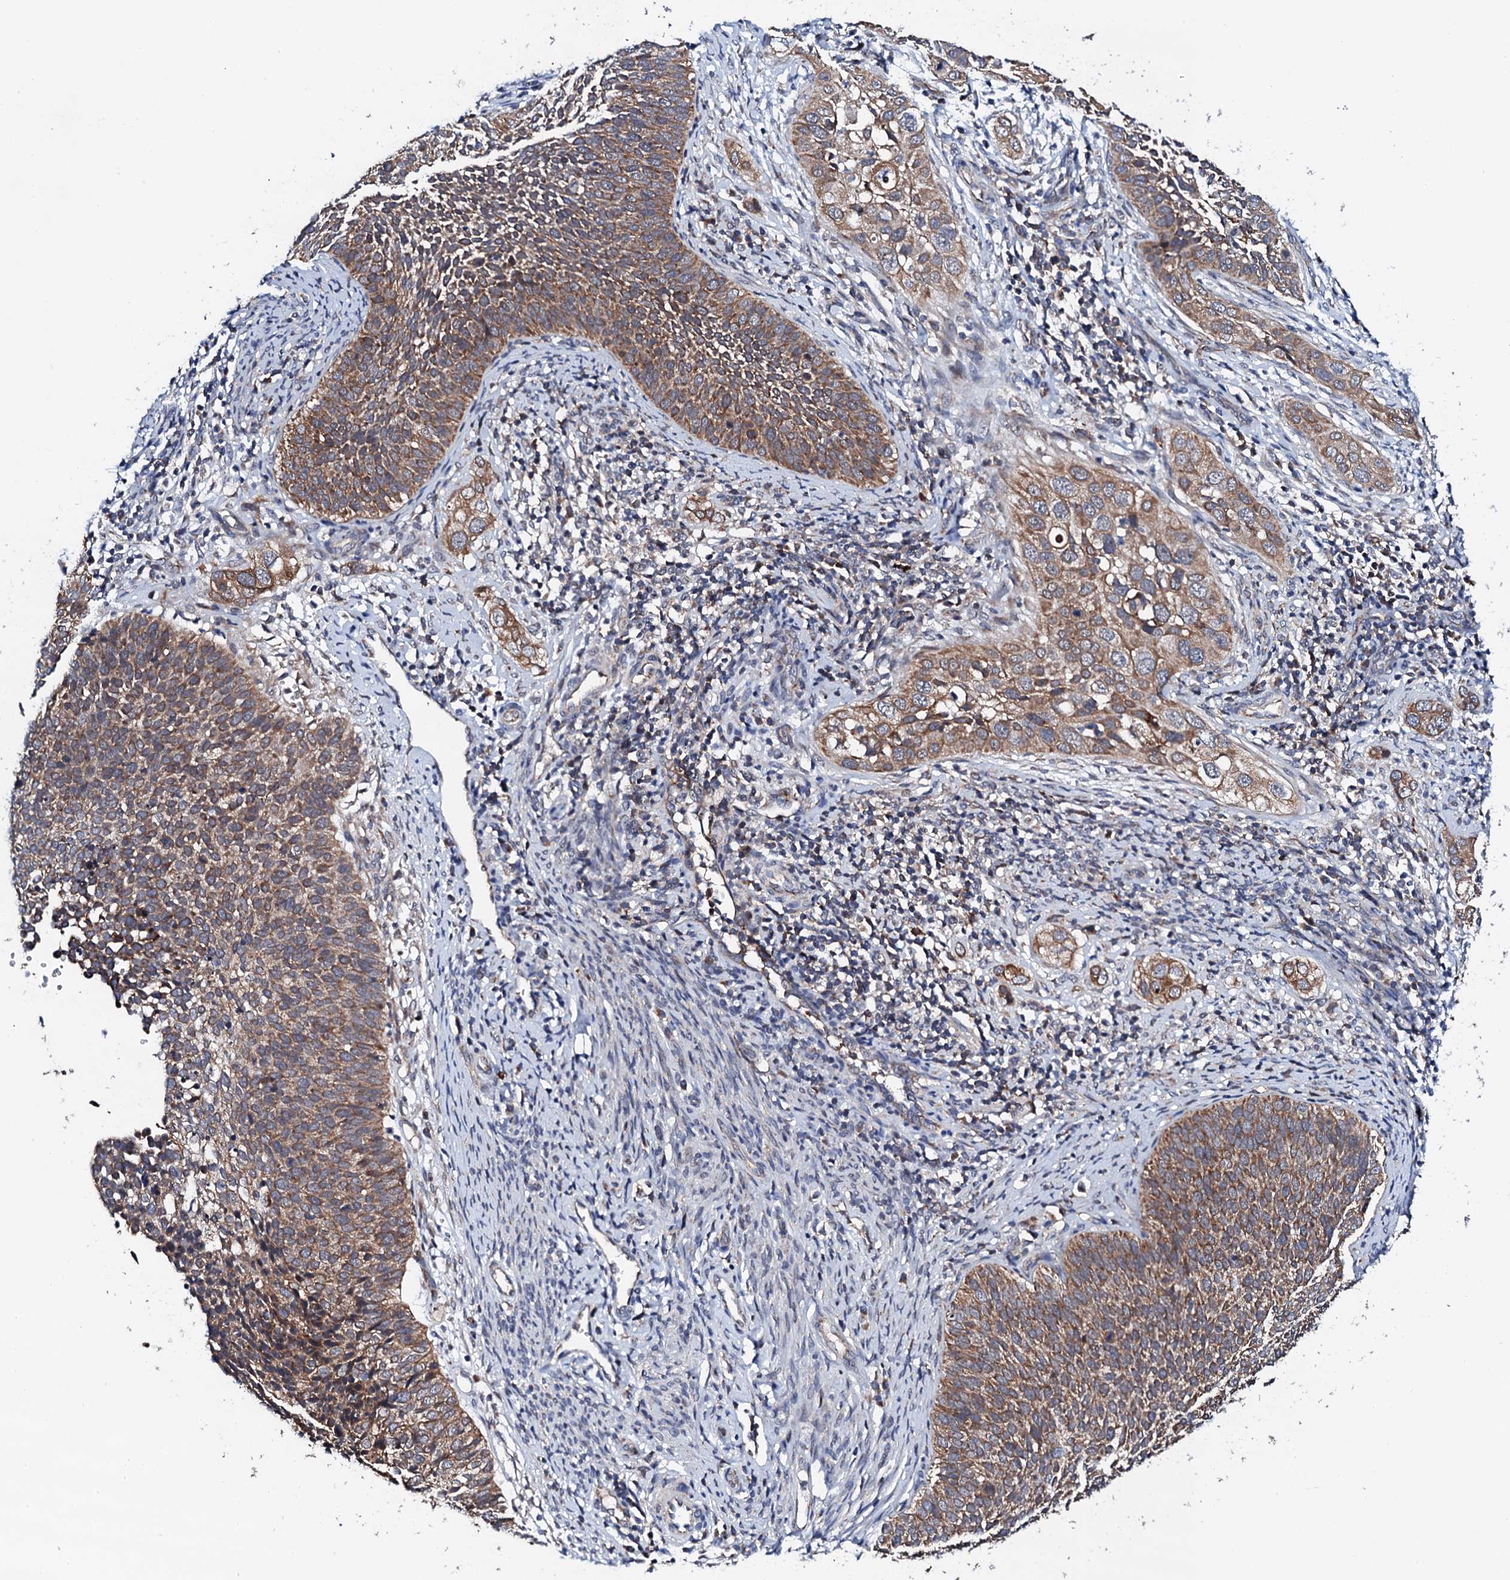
{"staining": {"intensity": "moderate", "quantity": ">75%", "location": "cytoplasmic/membranous"}, "tissue": "cervical cancer", "cell_type": "Tumor cells", "image_type": "cancer", "snomed": [{"axis": "morphology", "description": "Squamous cell carcinoma, NOS"}, {"axis": "topography", "description": "Cervix"}], "caption": "Tumor cells demonstrate moderate cytoplasmic/membranous staining in approximately >75% of cells in cervical cancer (squamous cell carcinoma).", "gene": "COG4", "patient": {"sex": "female", "age": 34}}